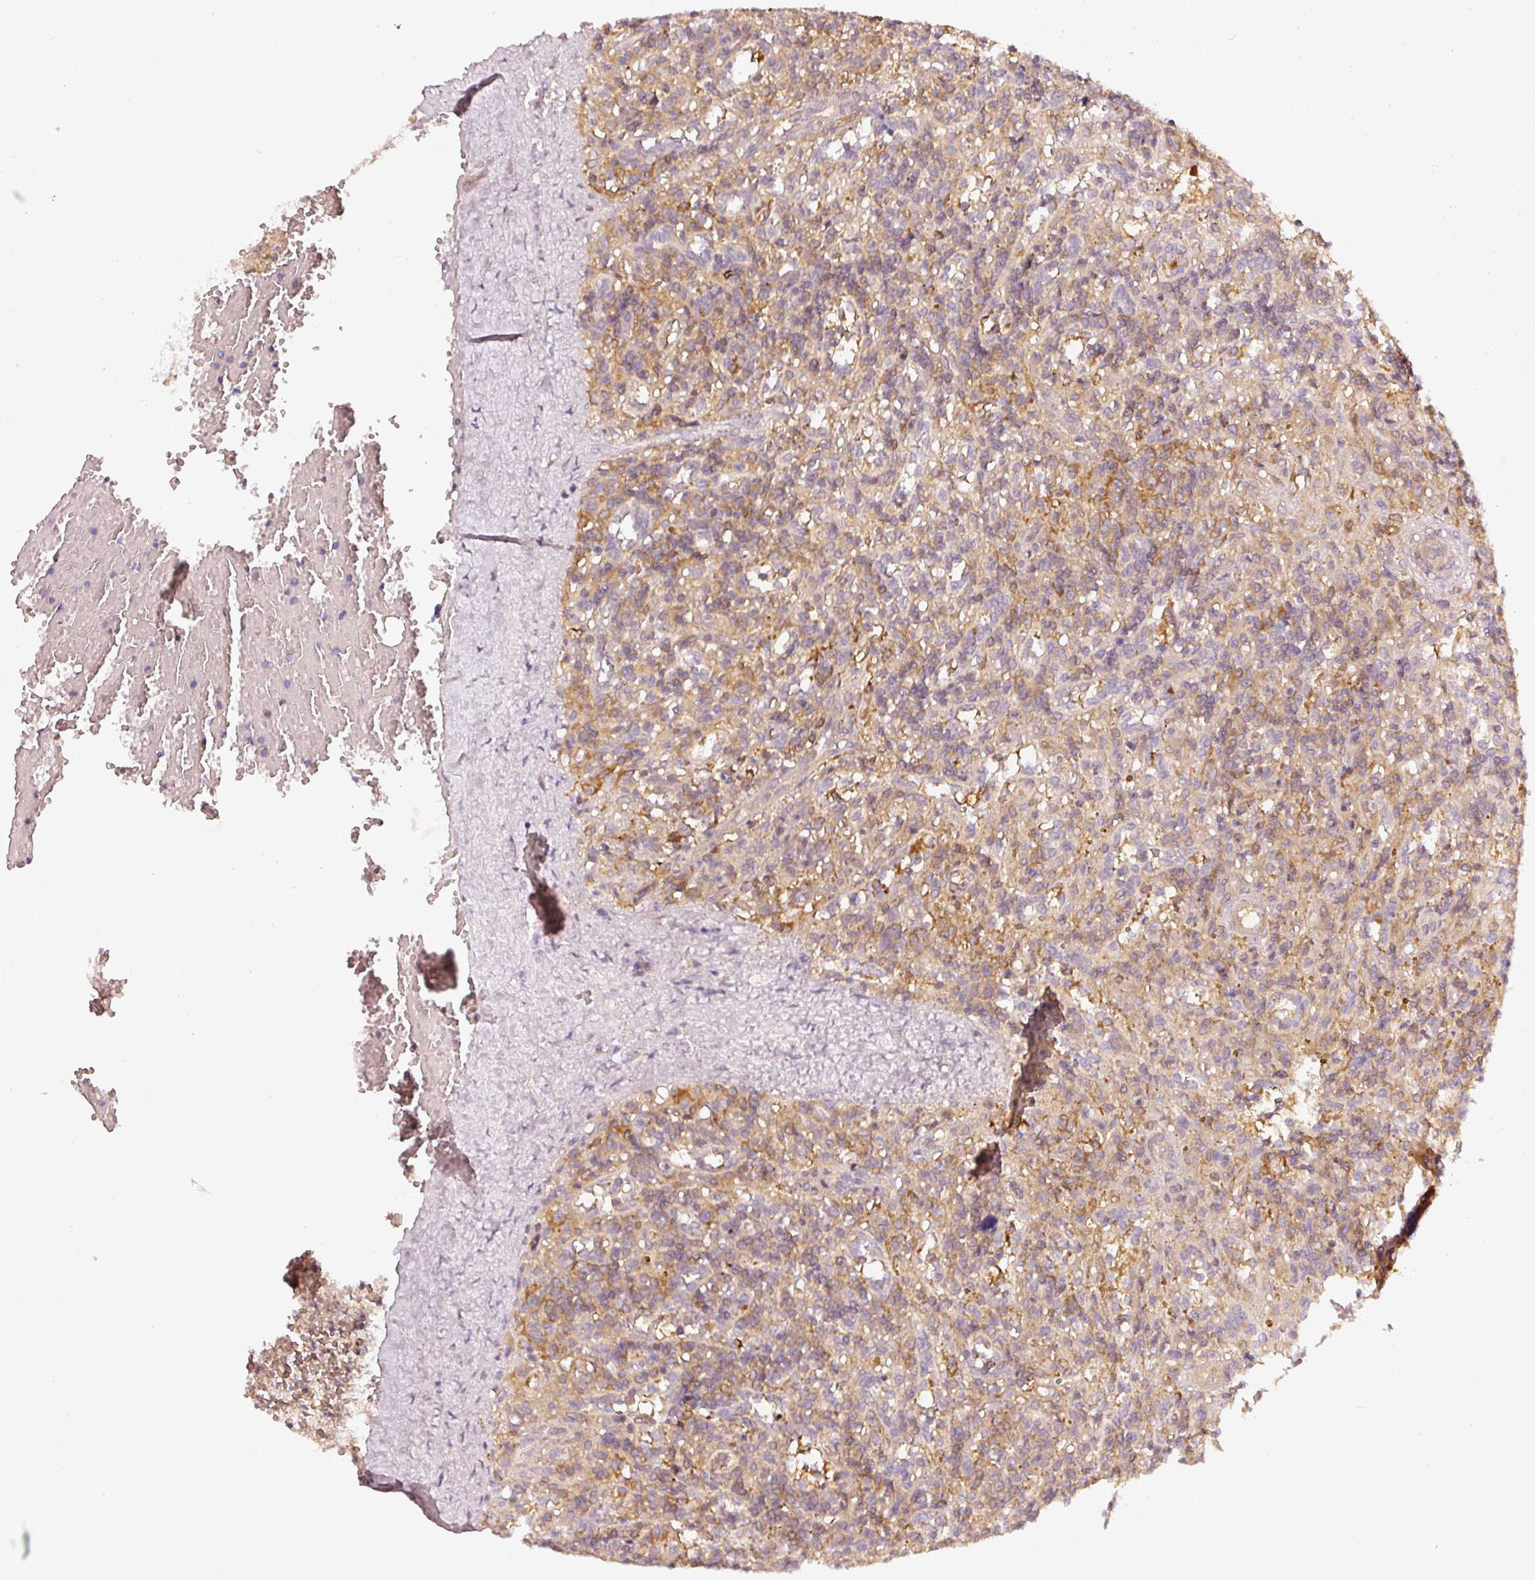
{"staining": {"intensity": "weak", "quantity": "25%-75%", "location": "cytoplasmic/membranous"}, "tissue": "lymphoma", "cell_type": "Tumor cells", "image_type": "cancer", "snomed": [{"axis": "morphology", "description": "Malignant lymphoma, non-Hodgkin's type, Low grade"}, {"axis": "topography", "description": "Spleen"}], "caption": "Immunohistochemistry (IHC) staining of malignant lymphoma, non-Hodgkin's type (low-grade), which reveals low levels of weak cytoplasmic/membranous positivity in approximately 25%-75% of tumor cells indicating weak cytoplasmic/membranous protein expression. The staining was performed using DAB (brown) for protein detection and nuclei were counterstained in hematoxylin (blue).", "gene": "ASMTL", "patient": {"sex": "male", "age": 67}}